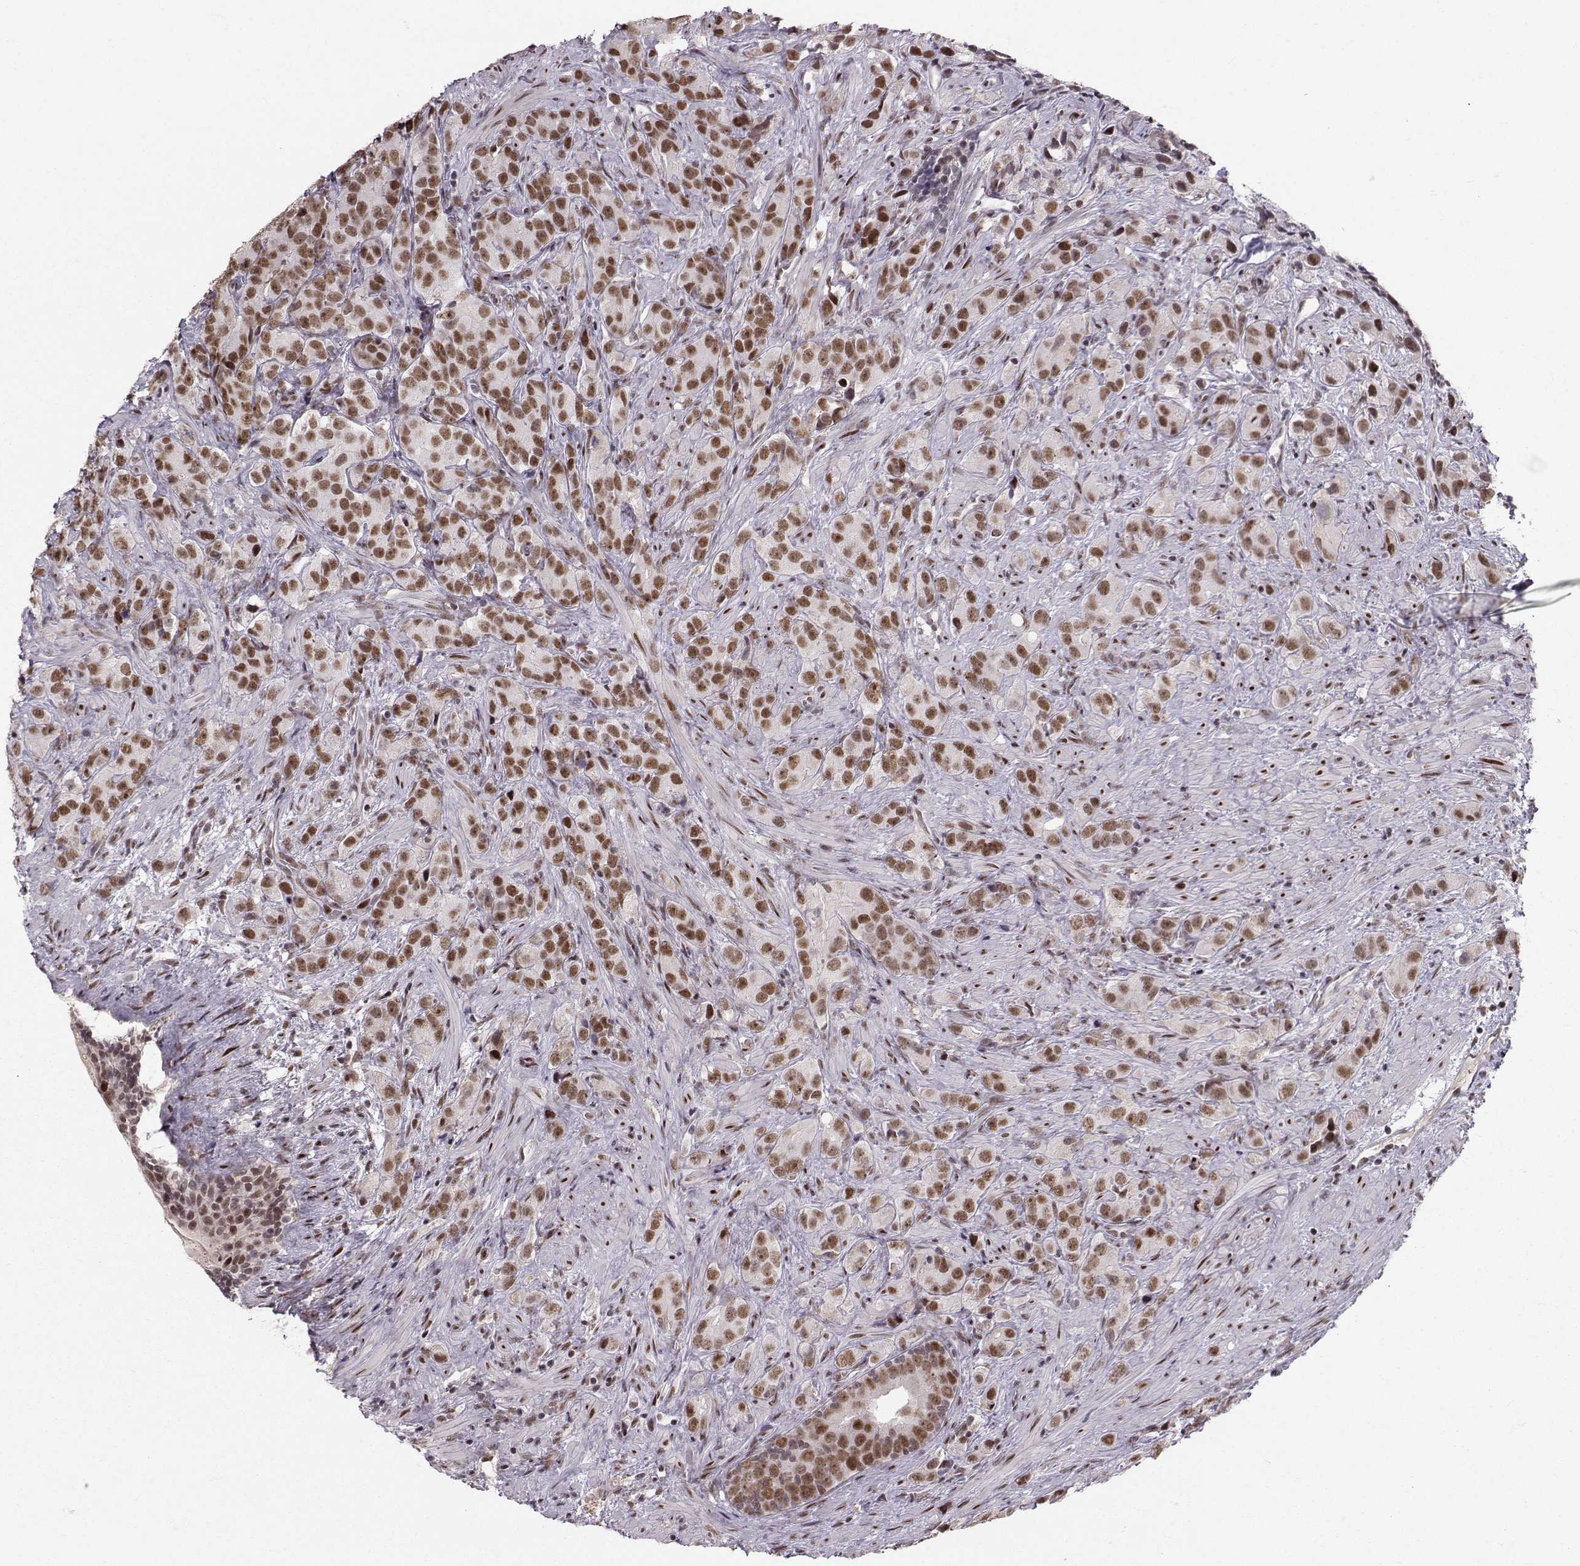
{"staining": {"intensity": "strong", "quantity": ">75%", "location": "nuclear"}, "tissue": "prostate cancer", "cell_type": "Tumor cells", "image_type": "cancer", "snomed": [{"axis": "morphology", "description": "Adenocarcinoma, High grade"}, {"axis": "topography", "description": "Prostate"}], "caption": "Prostate cancer (adenocarcinoma (high-grade)) was stained to show a protein in brown. There is high levels of strong nuclear expression in about >75% of tumor cells.", "gene": "SNAPC2", "patient": {"sex": "male", "age": 90}}